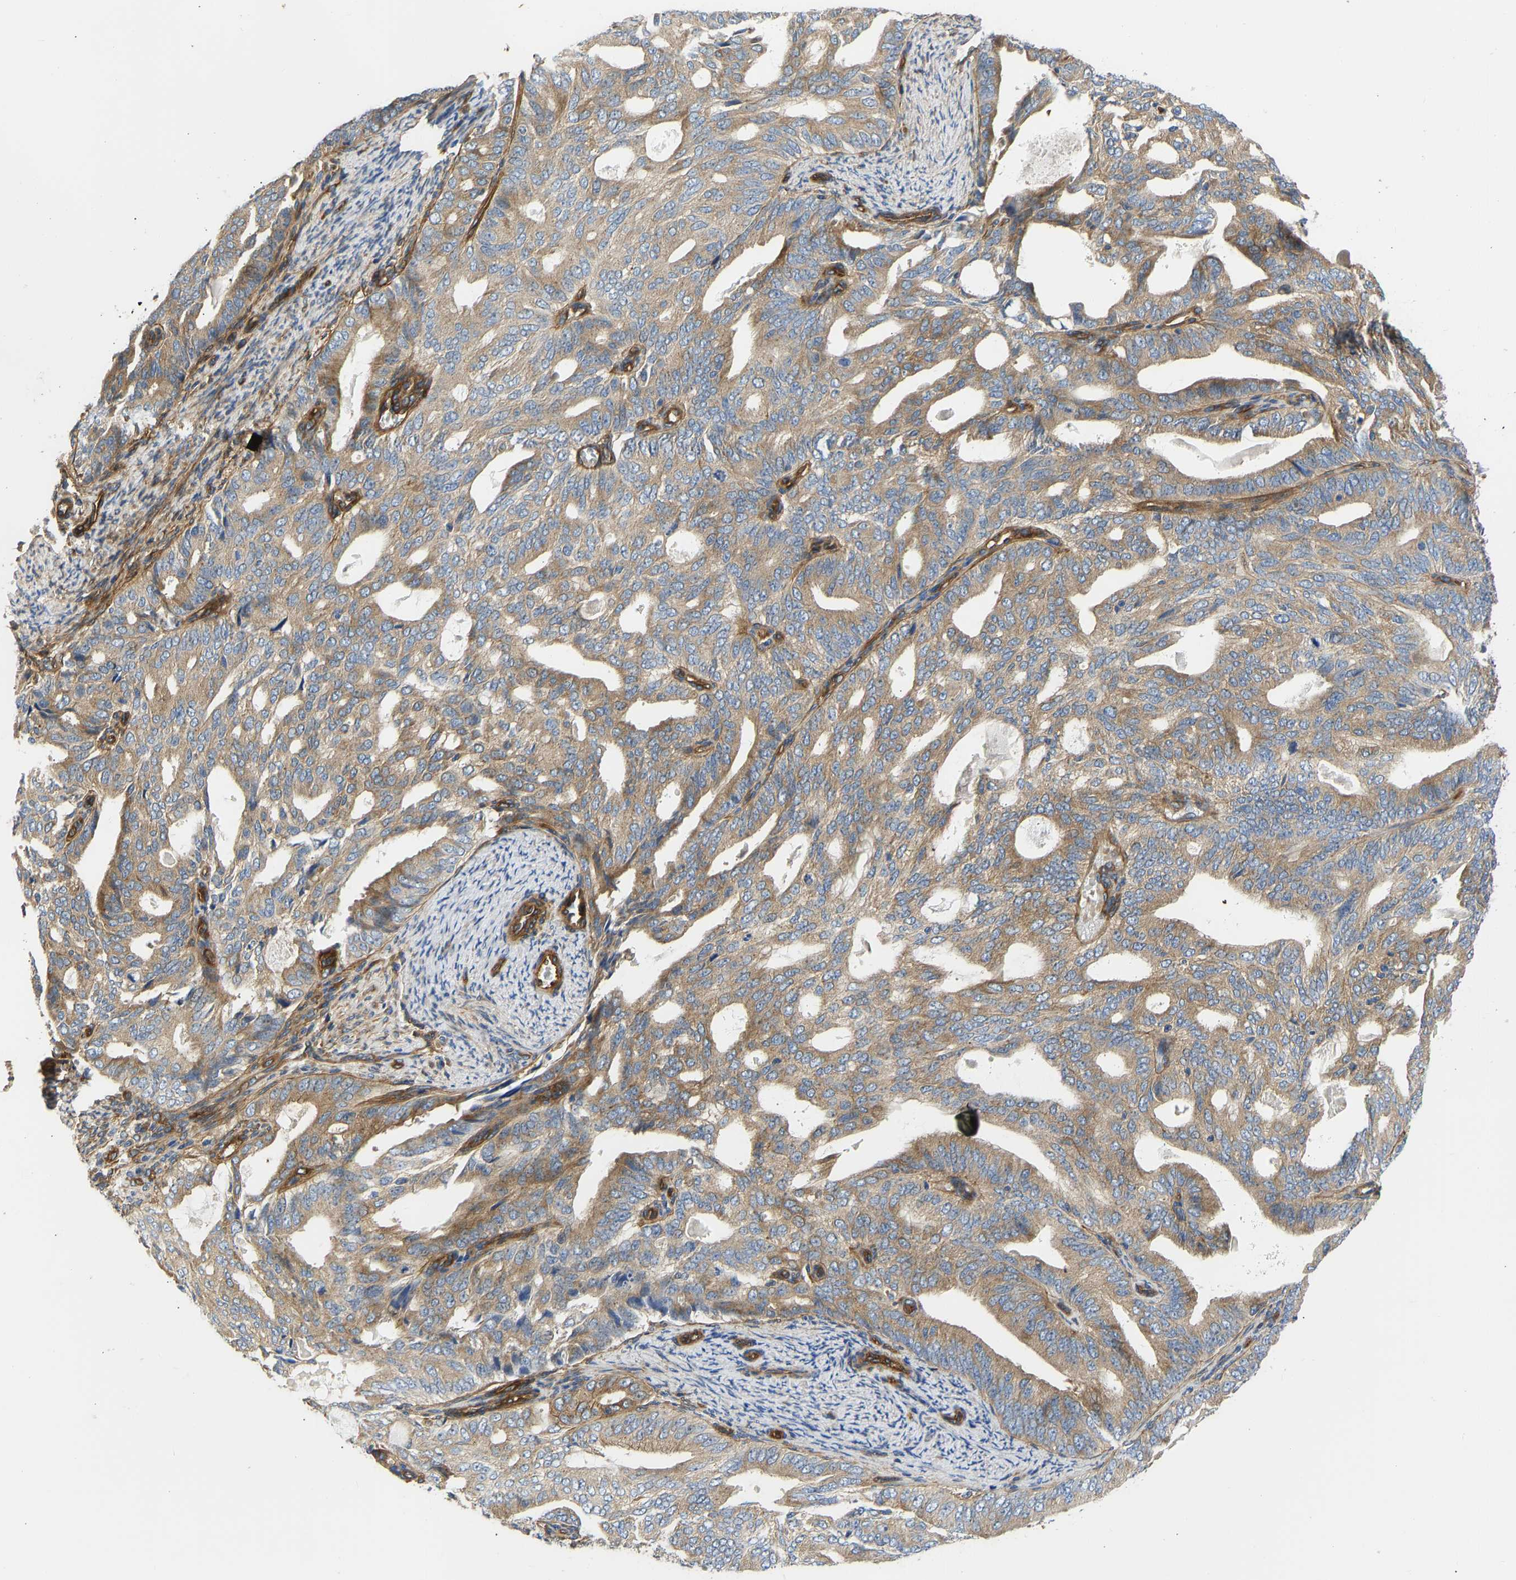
{"staining": {"intensity": "moderate", "quantity": ">75%", "location": "cytoplasmic/membranous"}, "tissue": "endometrial cancer", "cell_type": "Tumor cells", "image_type": "cancer", "snomed": [{"axis": "morphology", "description": "Adenocarcinoma, NOS"}, {"axis": "topography", "description": "Endometrium"}], "caption": "This image shows immunohistochemistry staining of endometrial adenocarcinoma, with medium moderate cytoplasmic/membranous expression in approximately >75% of tumor cells.", "gene": "MYO1C", "patient": {"sex": "female", "age": 58}}